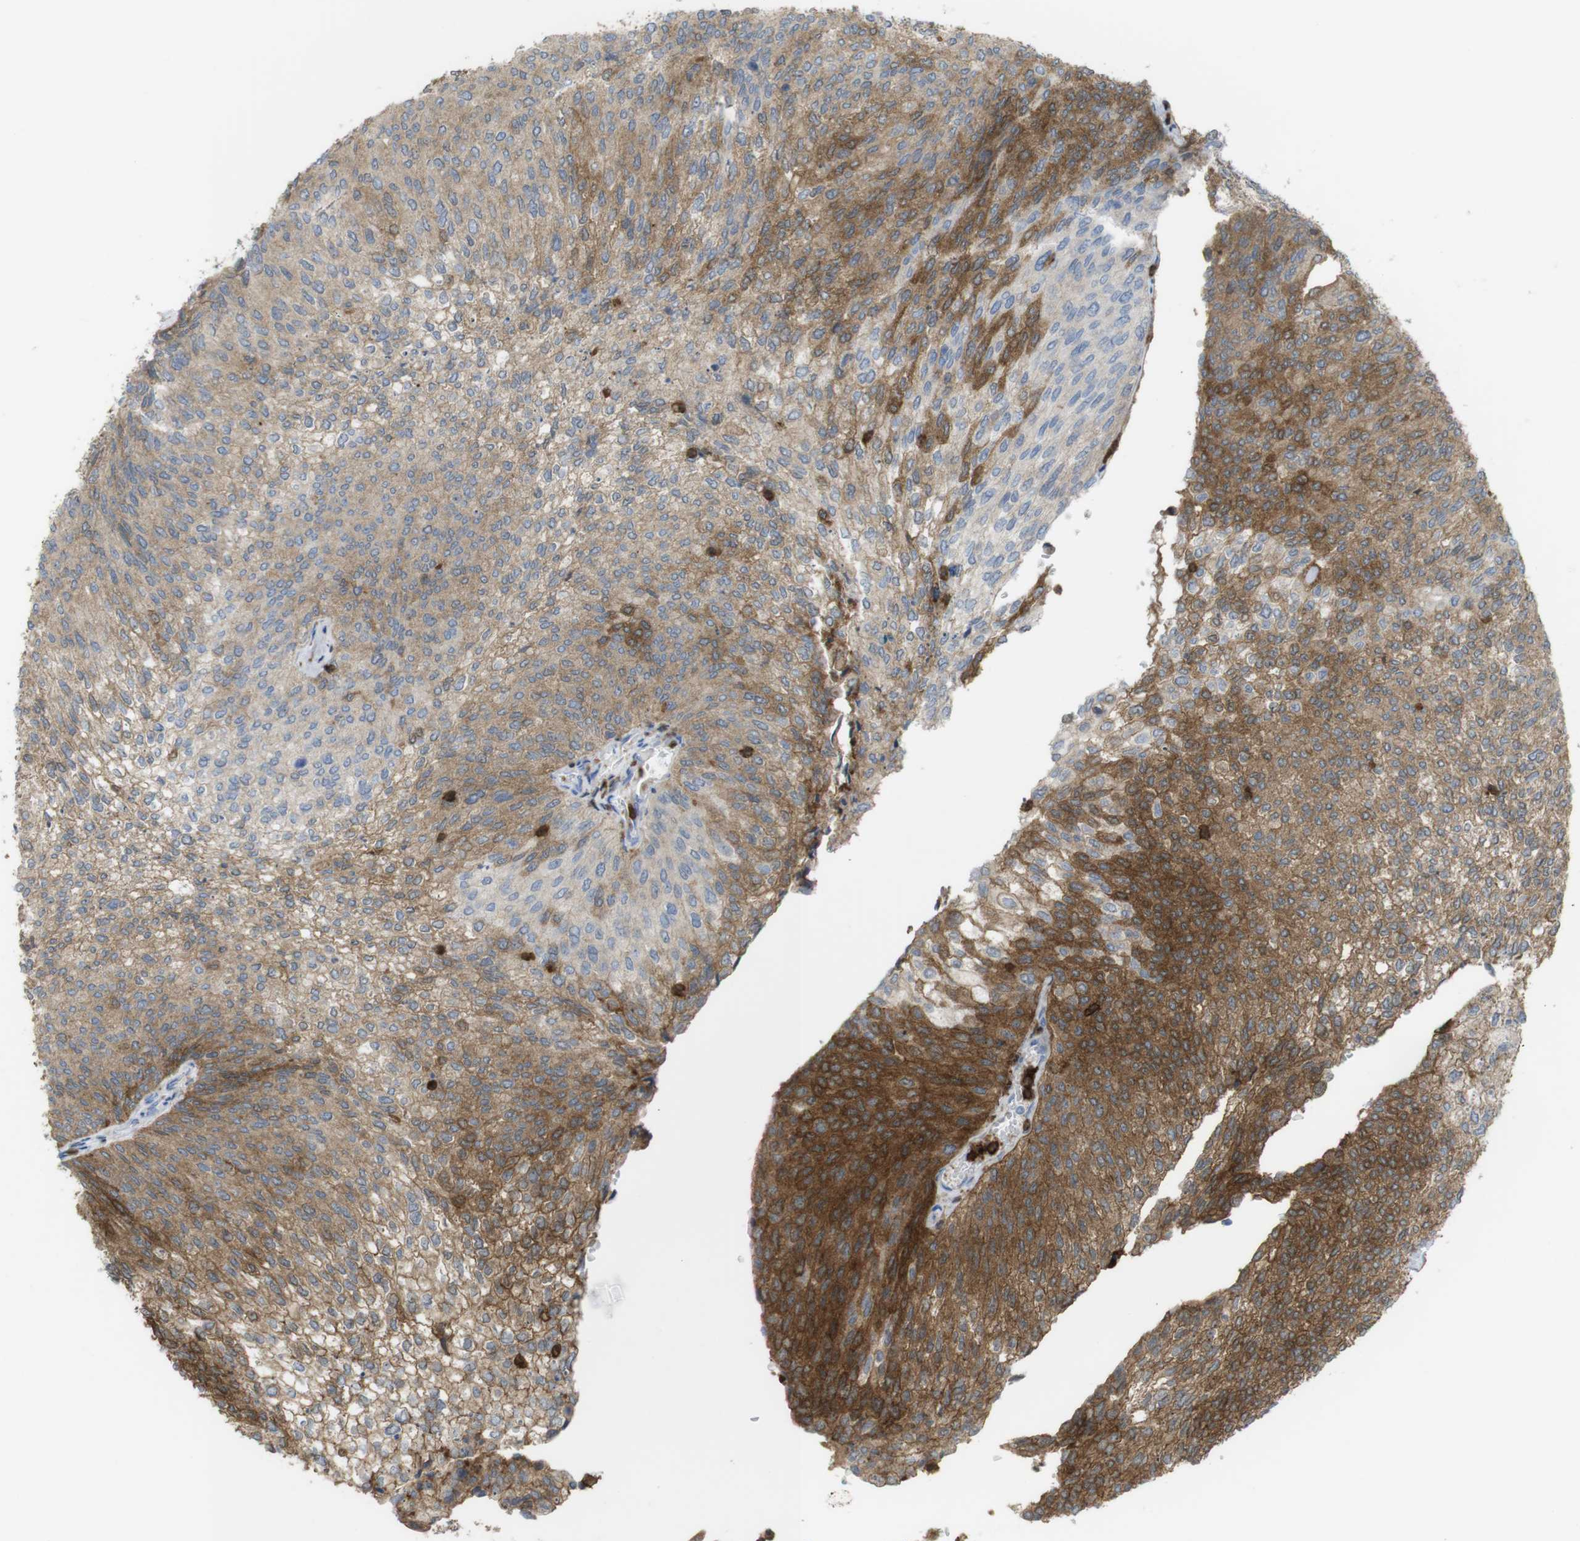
{"staining": {"intensity": "moderate", "quantity": "25%-75%", "location": "cytoplasmic/membranous"}, "tissue": "urothelial cancer", "cell_type": "Tumor cells", "image_type": "cancer", "snomed": [{"axis": "morphology", "description": "Urothelial carcinoma, Low grade"}, {"axis": "topography", "description": "Urinary bladder"}], "caption": "Protein expression analysis of human urothelial carcinoma (low-grade) reveals moderate cytoplasmic/membranous expression in about 25%-75% of tumor cells.", "gene": "PRKCD", "patient": {"sex": "female", "age": 79}}